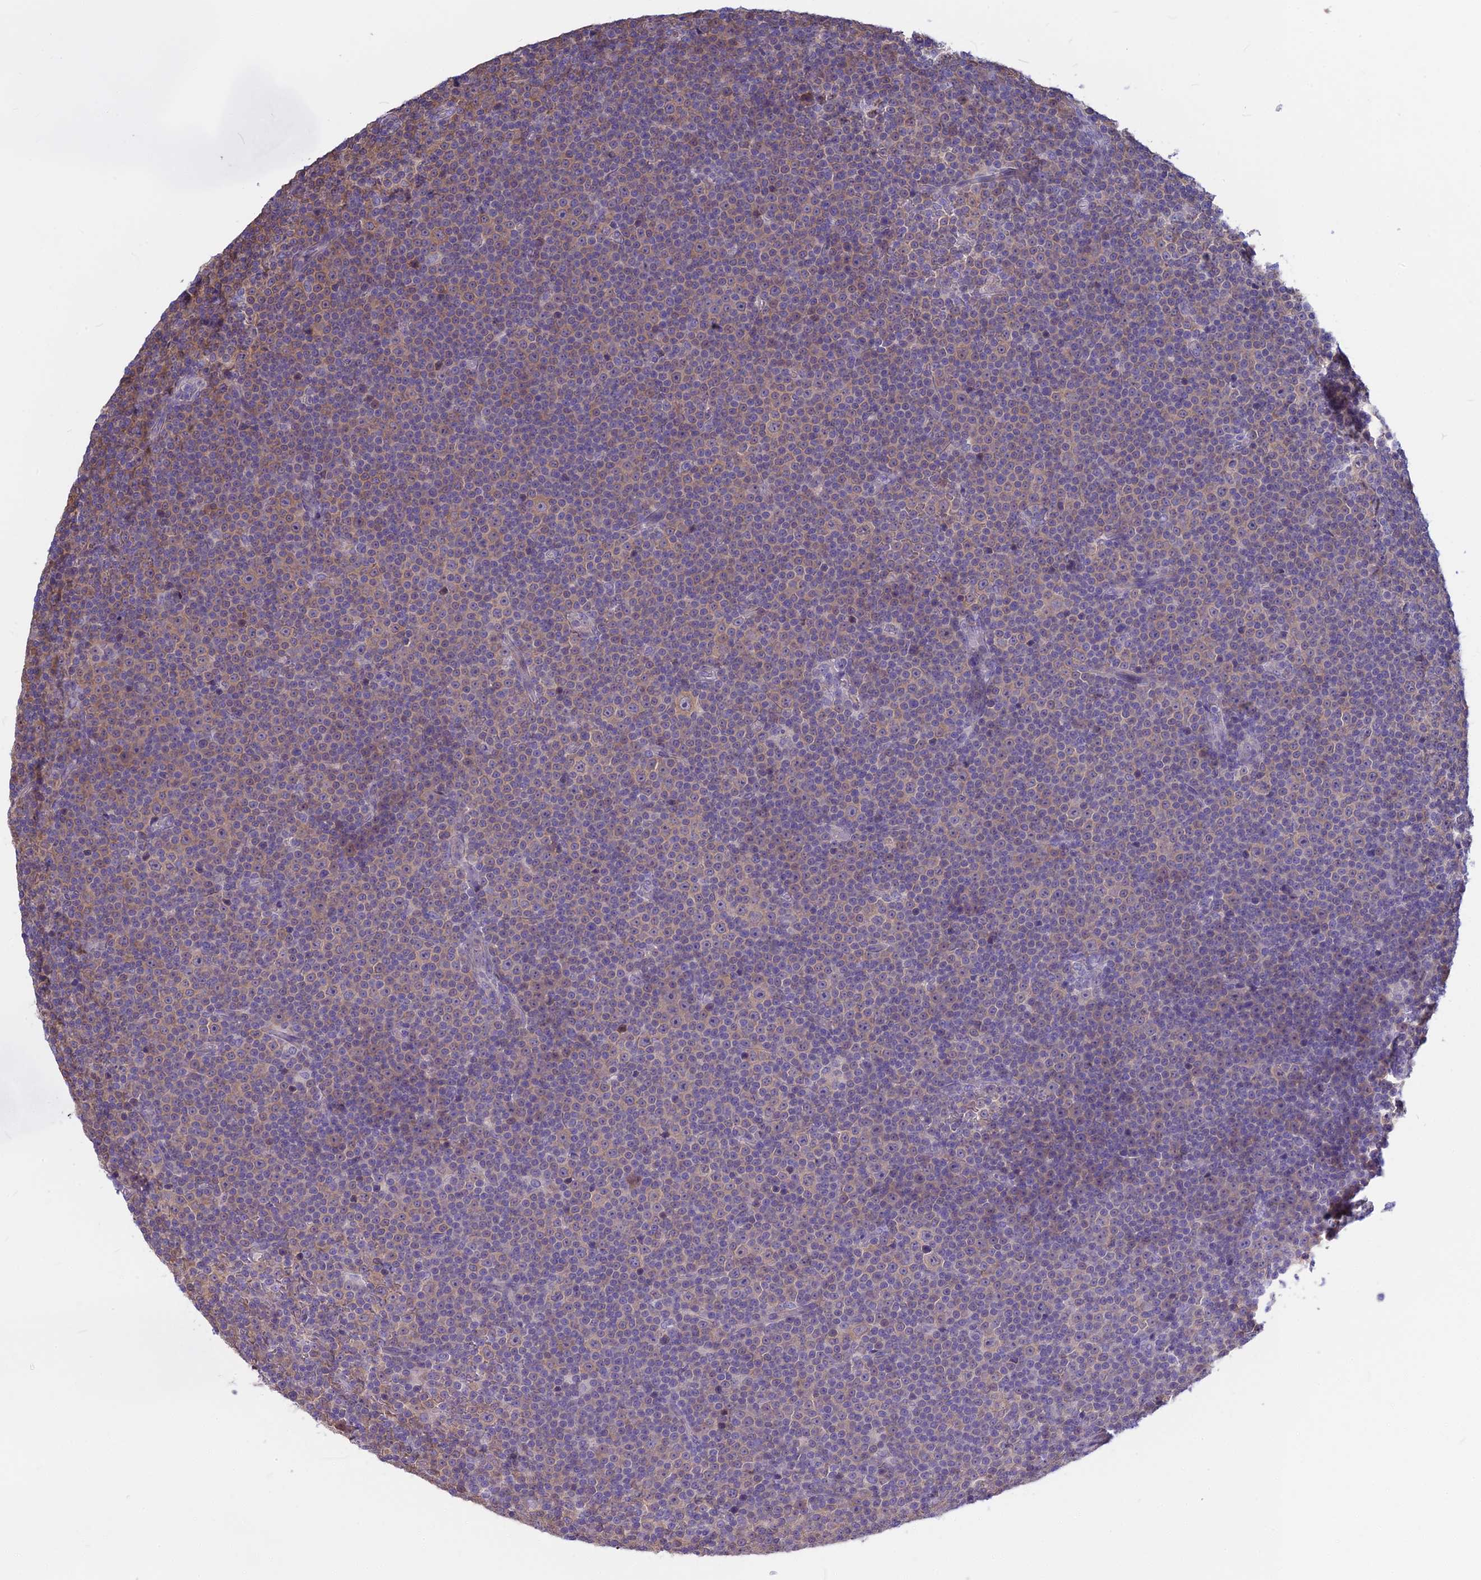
{"staining": {"intensity": "weak", "quantity": "25%-75%", "location": "cytoplasmic/membranous"}, "tissue": "lymphoma", "cell_type": "Tumor cells", "image_type": "cancer", "snomed": [{"axis": "morphology", "description": "Malignant lymphoma, non-Hodgkin's type, Low grade"}, {"axis": "topography", "description": "Lymph node"}], "caption": "Lymphoma tissue exhibits weak cytoplasmic/membranous staining in approximately 25%-75% of tumor cells", "gene": "SNAP91", "patient": {"sex": "female", "age": 67}}